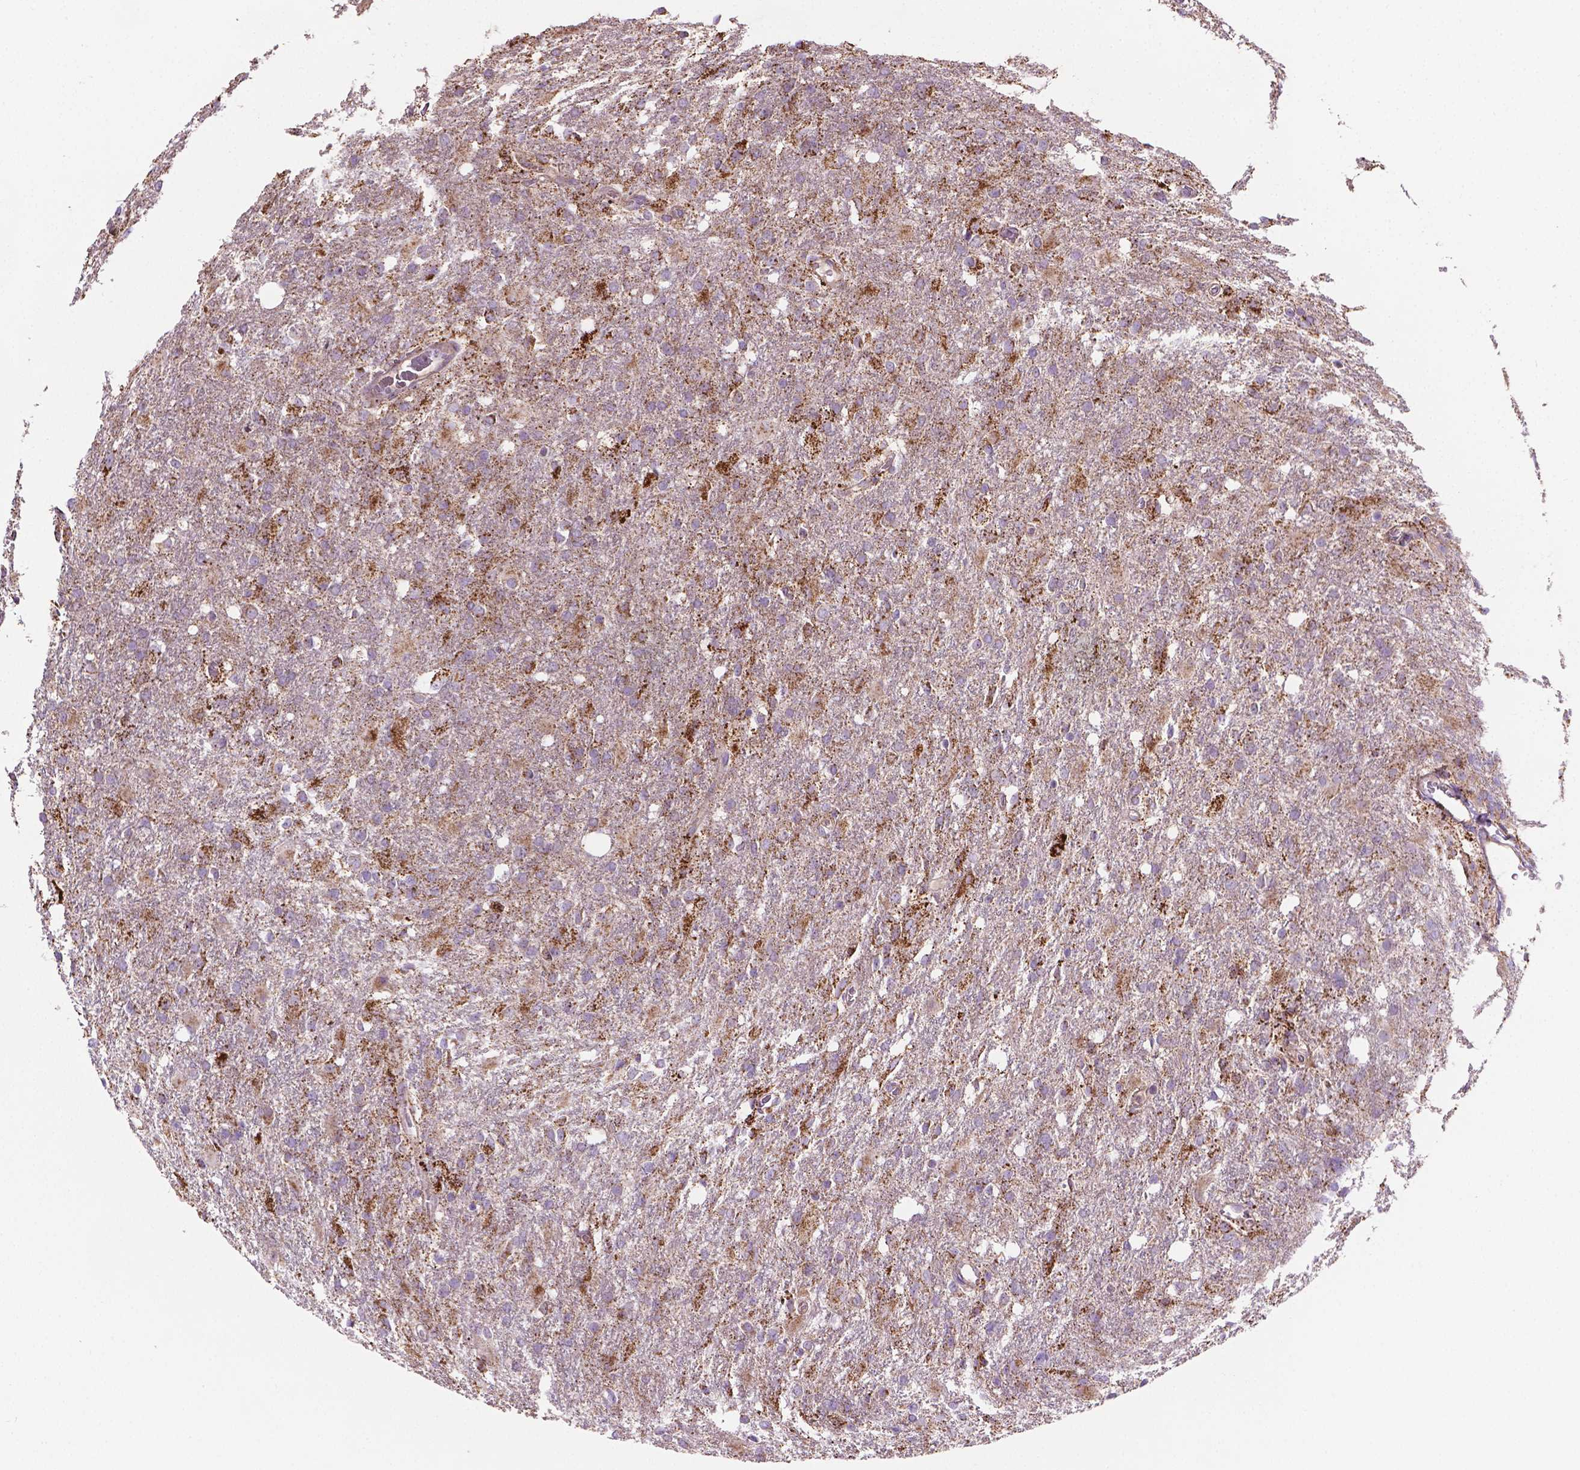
{"staining": {"intensity": "strong", "quantity": ">75%", "location": "cytoplasmic/membranous"}, "tissue": "glioma", "cell_type": "Tumor cells", "image_type": "cancer", "snomed": [{"axis": "morphology", "description": "Glioma, malignant, High grade"}, {"axis": "topography", "description": "Brain"}], "caption": "A brown stain highlights strong cytoplasmic/membranous positivity of a protein in human high-grade glioma (malignant) tumor cells.", "gene": "PIBF1", "patient": {"sex": "male", "age": 68}}